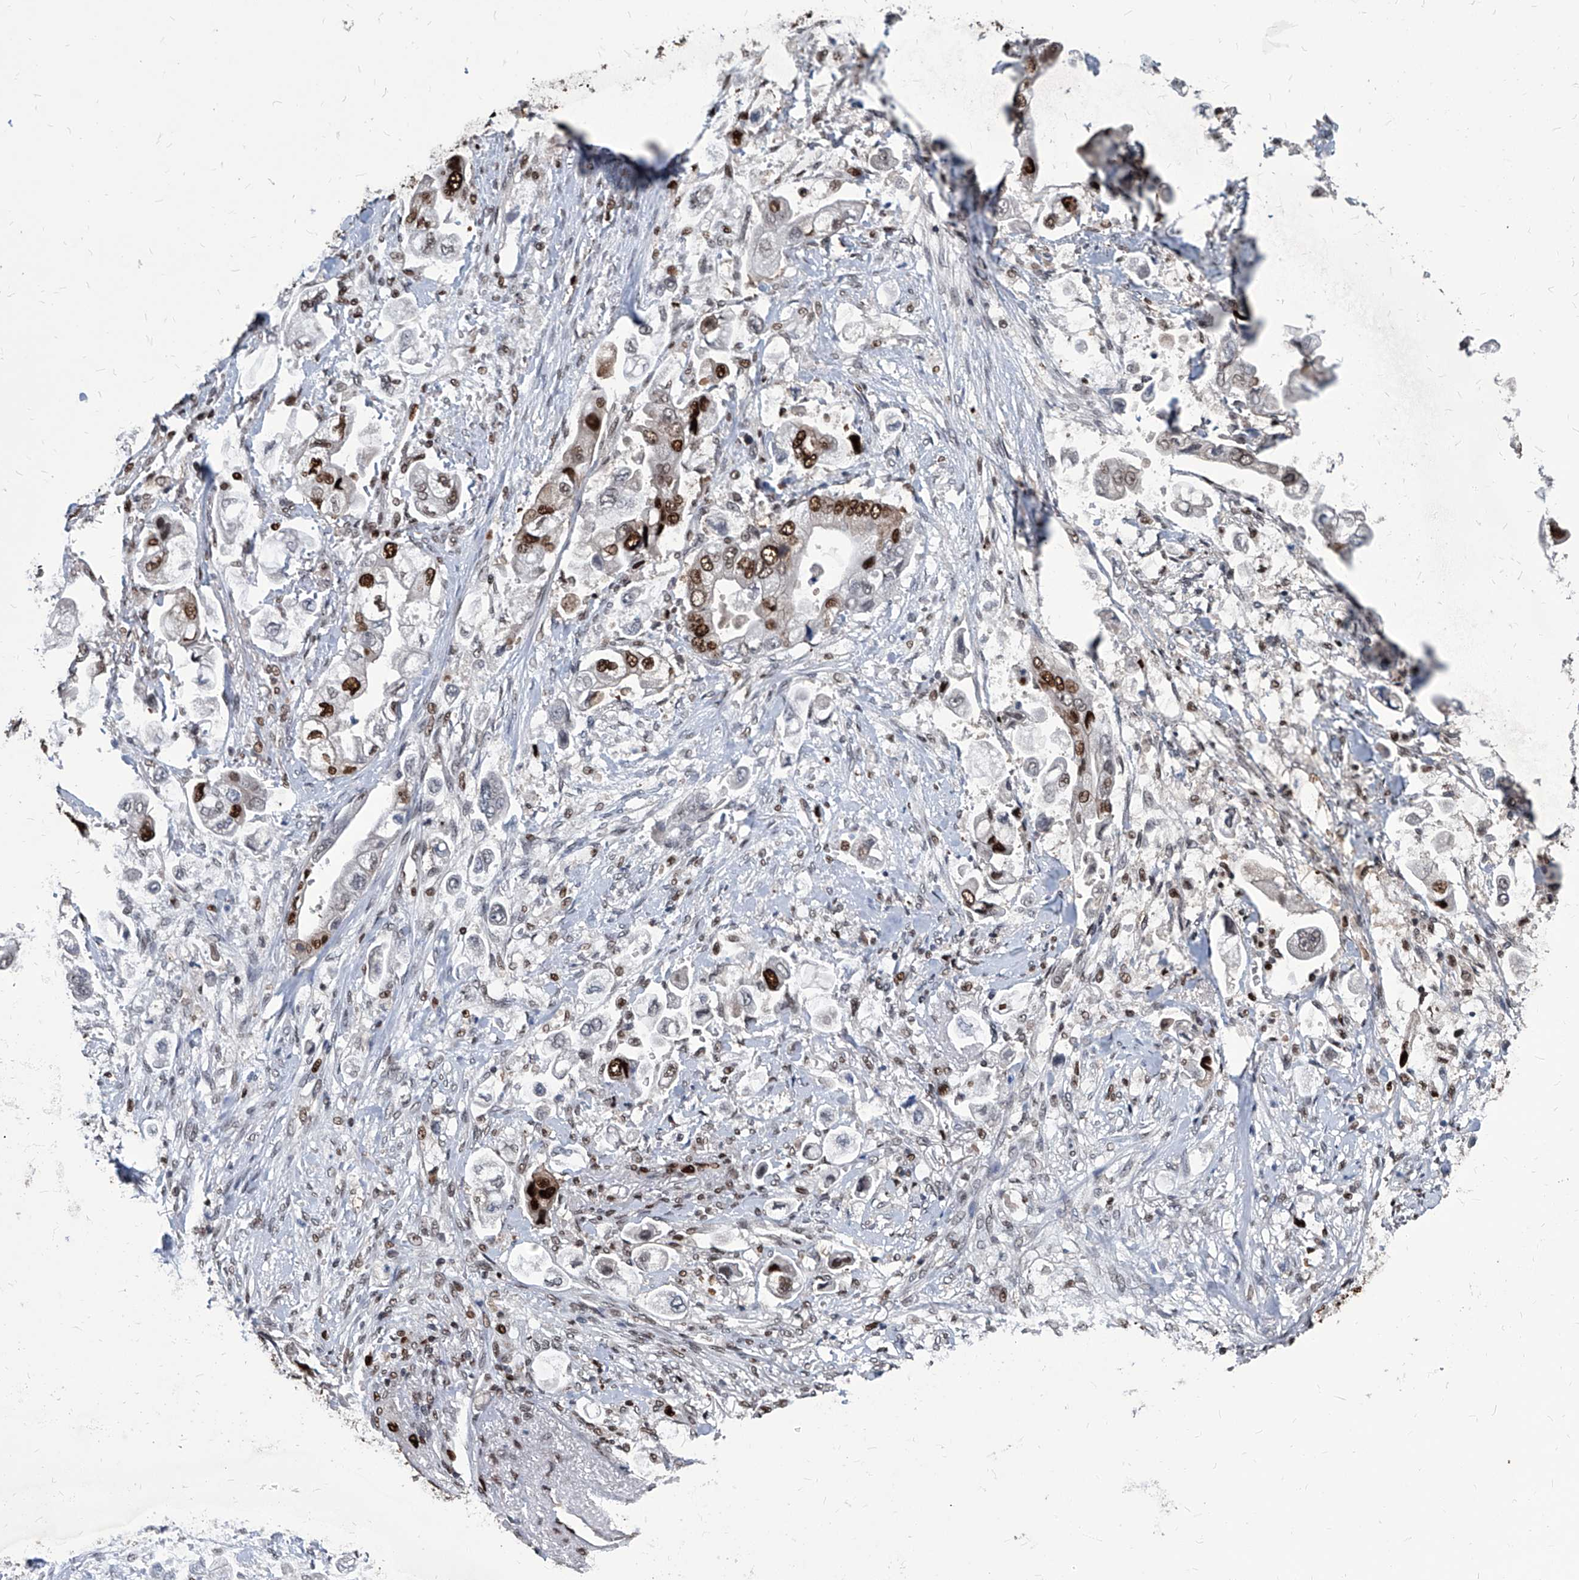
{"staining": {"intensity": "strong", "quantity": "25%-75%", "location": "nuclear"}, "tissue": "stomach cancer", "cell_type": "Tumor cells", "image_type": "cancer", "snomed": [{"axis": "morphology", "description": "Adenocarcinoma, NOS"}, {"axis": "topography", "description": "Stomach"}], "caption": "Immunohistochemistry staining of stomach cancer (adenocarcinoma), which demonstrates high levels of strong nuclear expression in approximately 25%-75% of tumor cells indicating strong nuclear protein positivity. The staining was performed using DAB (3,3'-diaminobenzidine) (brown) for protein detection and nuclei were counterstained in hematoxylin (blue).", "gene": "PCNA", "patient": {"sex": "male", "age": 62}}